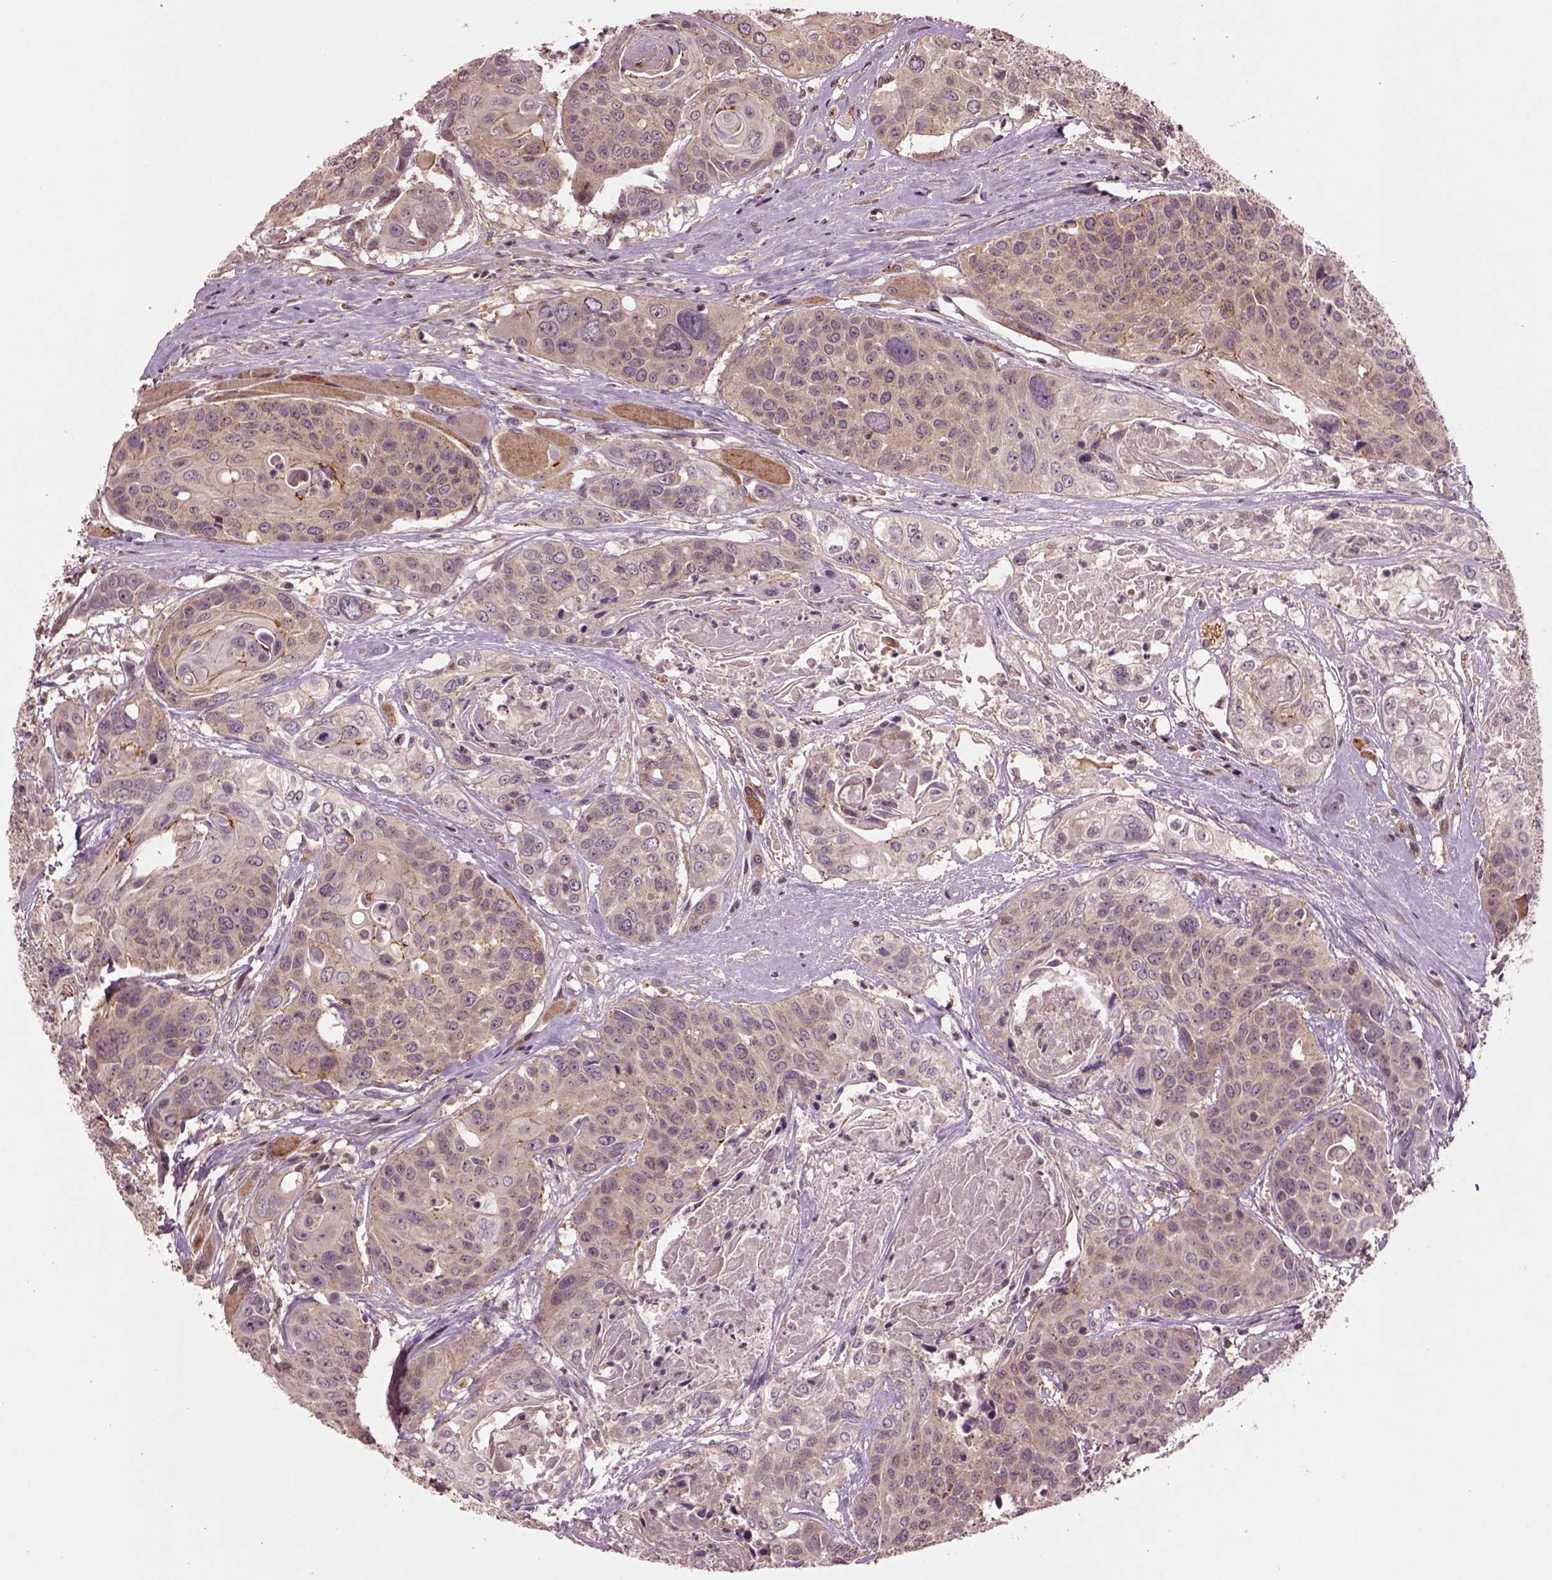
{"staining": {"intensity": "weak", "quantity": ">75%", "location": "cytoplasmic/membranous"}, "tissue": "head and neck cancer", "cell_type": "Tumor cells", "image_type": "cancer", "snomed": [{"axis": "morphology", "description": "Squamous cell carcinoma, NOS"}, {"axis": "topography", "description": "Oral tissue"}, {"axis": "topography", "description": "Head-Neck"}], "caption": "The histopathology image exhibits a brown stain indicating the presence of a protein in the cytoplasmic/membranous of tumor cells in head and neck squamous cell carcinoma.", "gene": "MTHFS", "patient": {"sex": "male", "age": 56}}